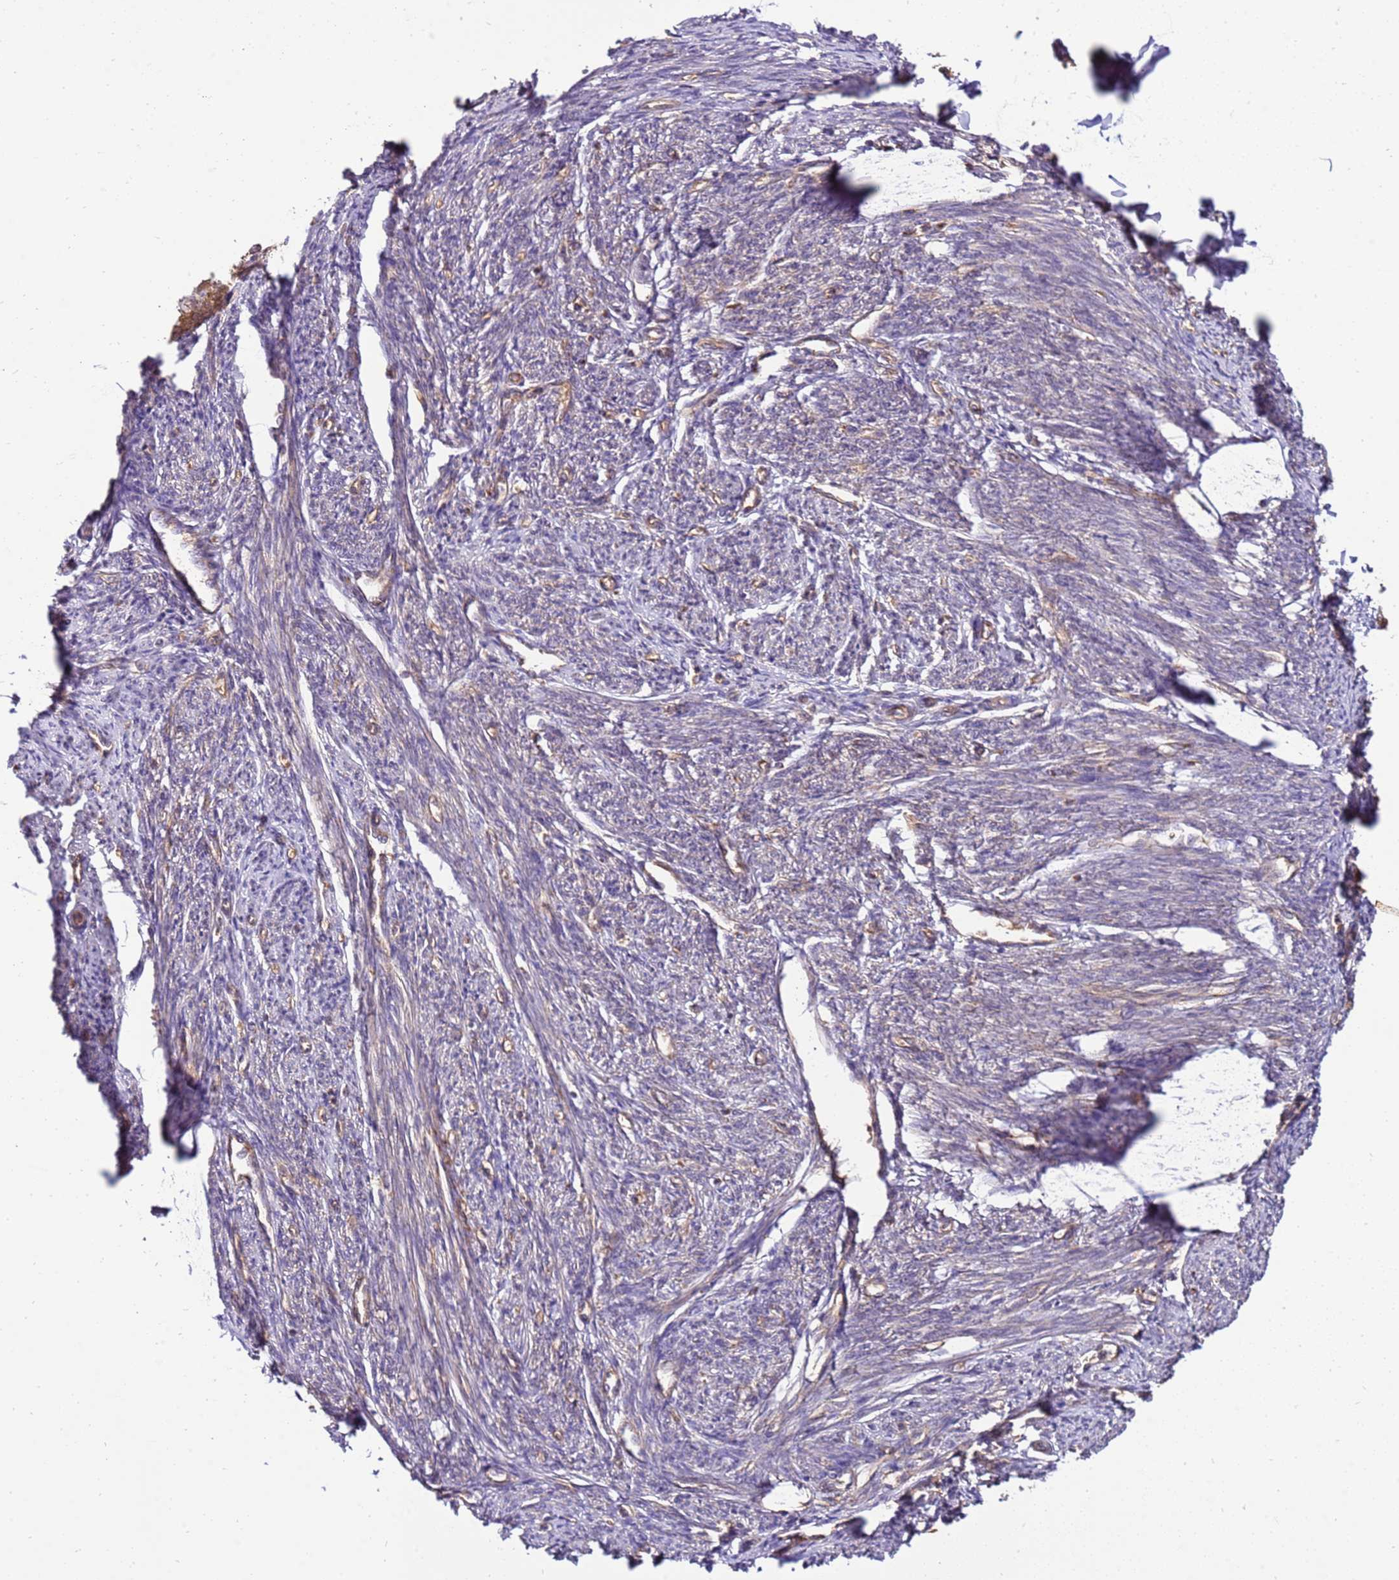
{"staining": {"intensity": "weak", "quantity": "<25%", "location": "cytoplasmic/membranous"}, "tissue": "smooth muscle", "cell_type": "Smooth muscle cells", "image_type": "normal", "snomed": [{"axis": "morphology", "description": "Normal tissue, NOS"}, {"axis": "topography", "description": "Smooth muscle"}, {"axis": "topography", "description": "Uterus"}], "caption": "A high-resolution image shows immunohistochemistry (IHC) staining of normal smooth muscle, which reveals no significant positivity in smooth muscle cells.", "gene": "SLC44A5", "patient": {"sex": "female", "age": 59}}